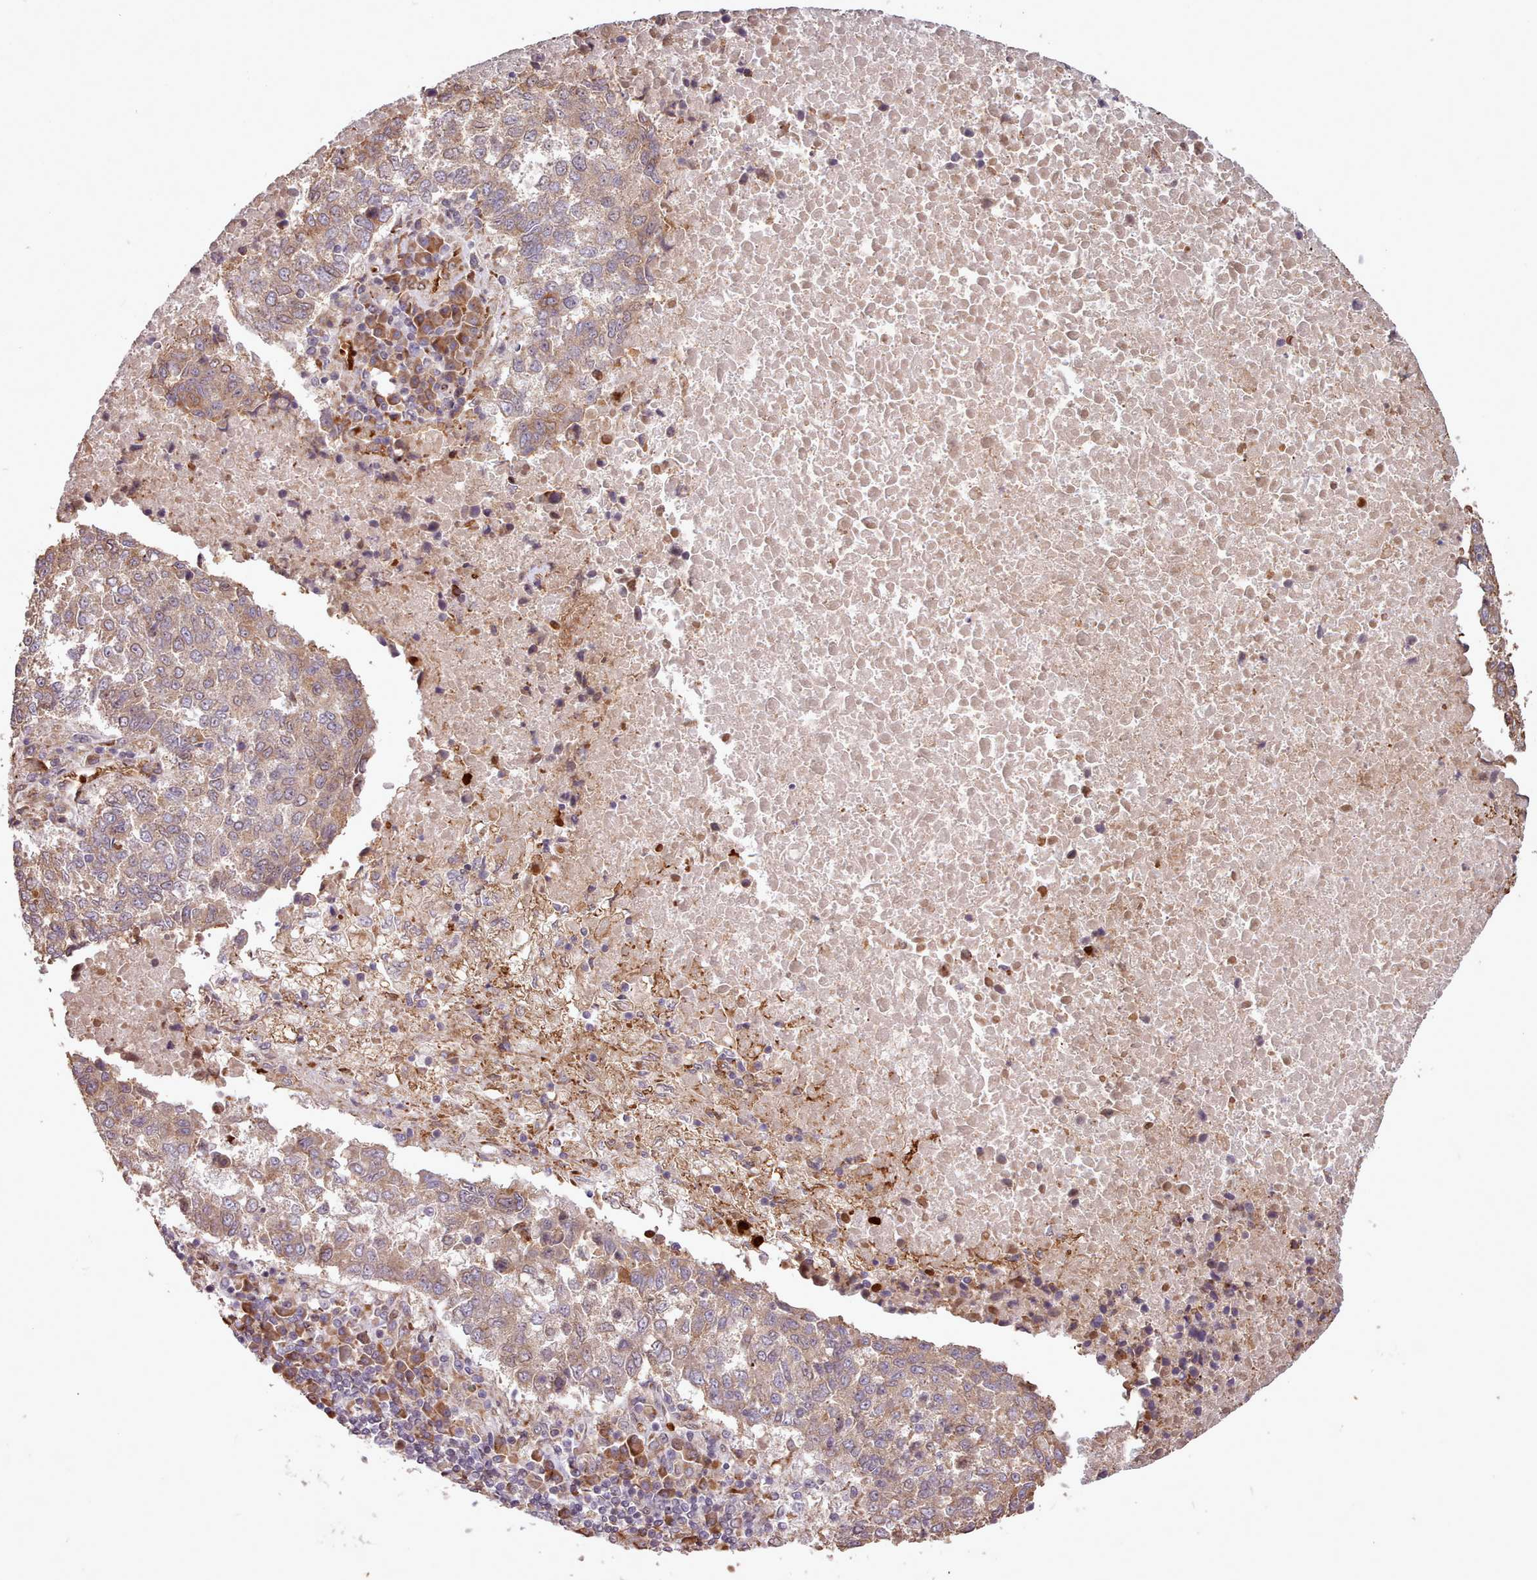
{"staining": {"intensity": "weak", "quantity": ">75%", "location": "cytoplasmic/membranous"}, "tissue": "lung cancer", "cell_type": "Tumor cells", "image_type": "cancer", "snomed": [{"axis": "morphology", "description": "Squamous cell carcinoma, NOS"}, {"axis": "topography", "description": "Lung"}], "caption": "Protein staining demonstrates weak cytoplasmic/membranous positivity in approximately >75% of tumor cells in squamous cell carcinoma (lung).", "gene": "CABP1", "patient": {"sex": "male", "age": 73}}